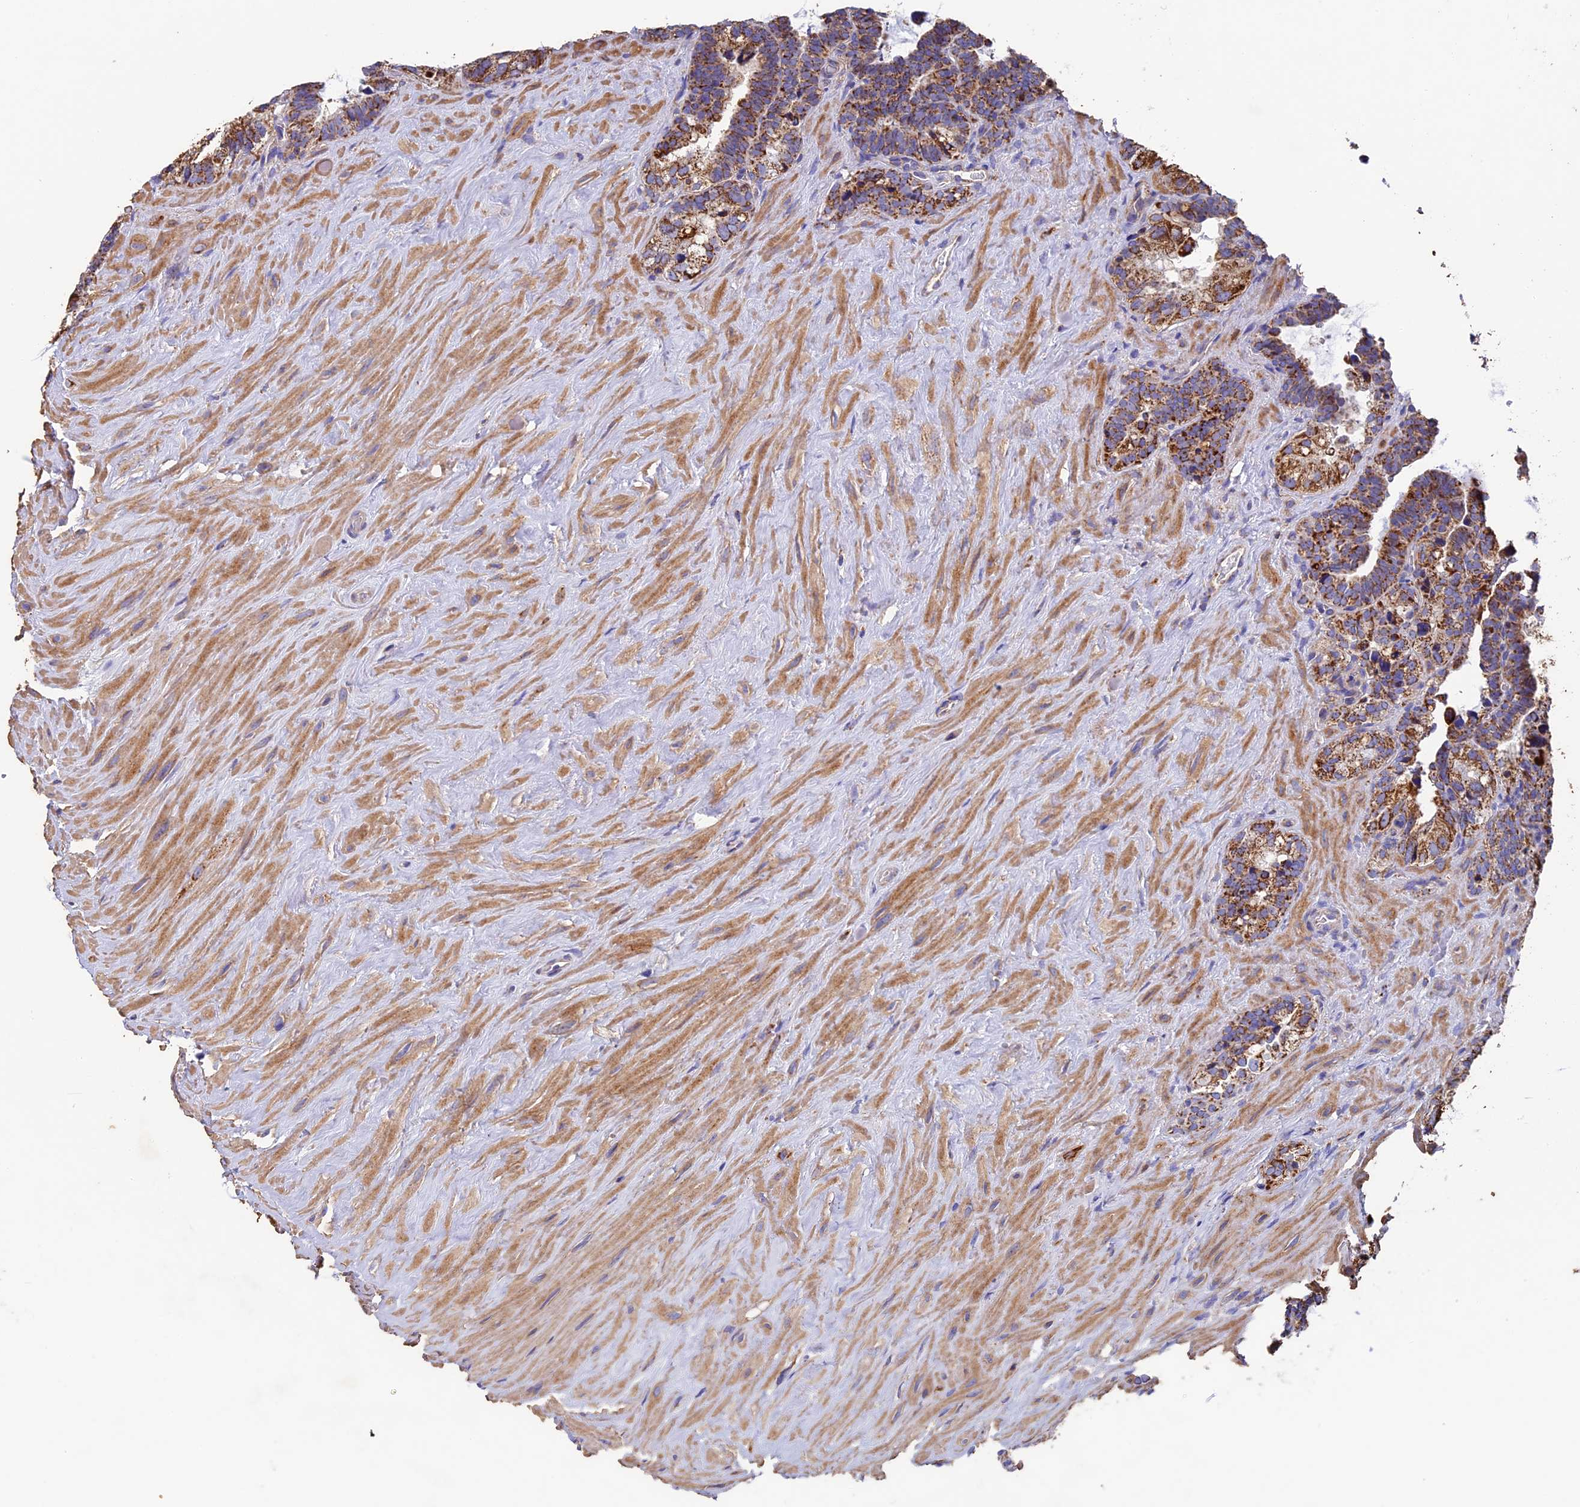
{"staining": {"intensity": "strong", "quantity": "25%-75%", "location": "cytoplasmic/membranous"}, "tissue": "seminal vesicle", "cell_type": "Glandular cells", "image_type": "normal", "snomed": [{"axis": "morphology", "description": "Normal tissue, NOS"}, {"axis": "topography", "description": "Seminal veicle"}], "caption": "Seminal vesicle was stained to show a protein in brown. There is high levels of strong cytoplasmic/membranous expression in approximately 25%-75% of glandular cells. Ihc stains the protein in brown and the nuclei are stained blue.", "gene": "ADAT1", "patient": {"sex": "male", "age": 68}}